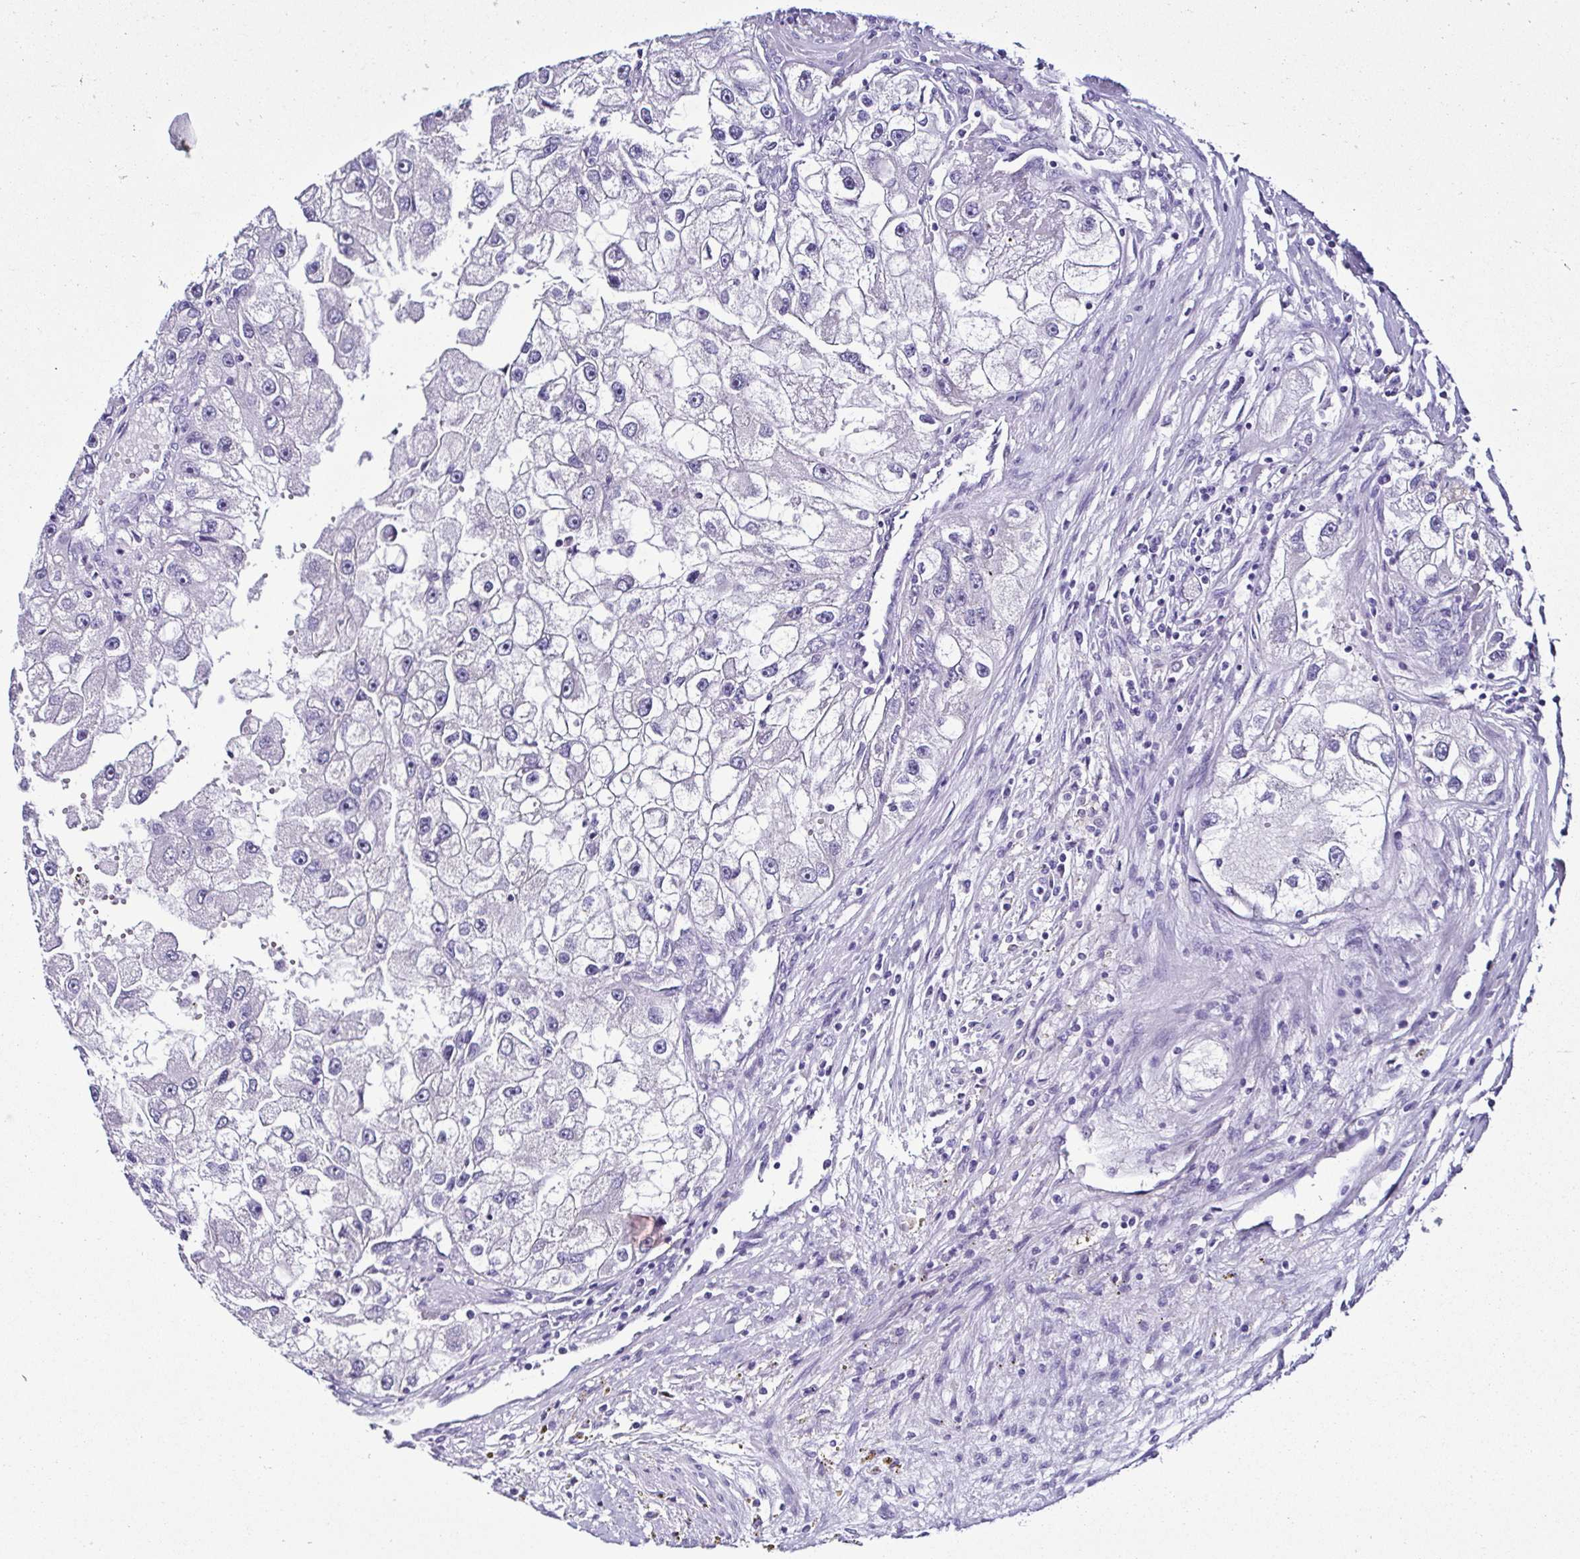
{"staining": {"intensity": "negative", "quantity": "none", "location": "none"}, "tissue": "renal cancer", "cell_type": "Tumor cells", "image_type": "cancer", "snomed": [{"axis": "morphology", "description": "Adenocarcinoma, NOS"}, {"axis": "topography", "description": "Kidney"}], "caption": "An image of human renal adenocarcinoma is negative for staining in tumor cells.", "gene": "SRL", "patient": {"sex": "male", "age": 63}}